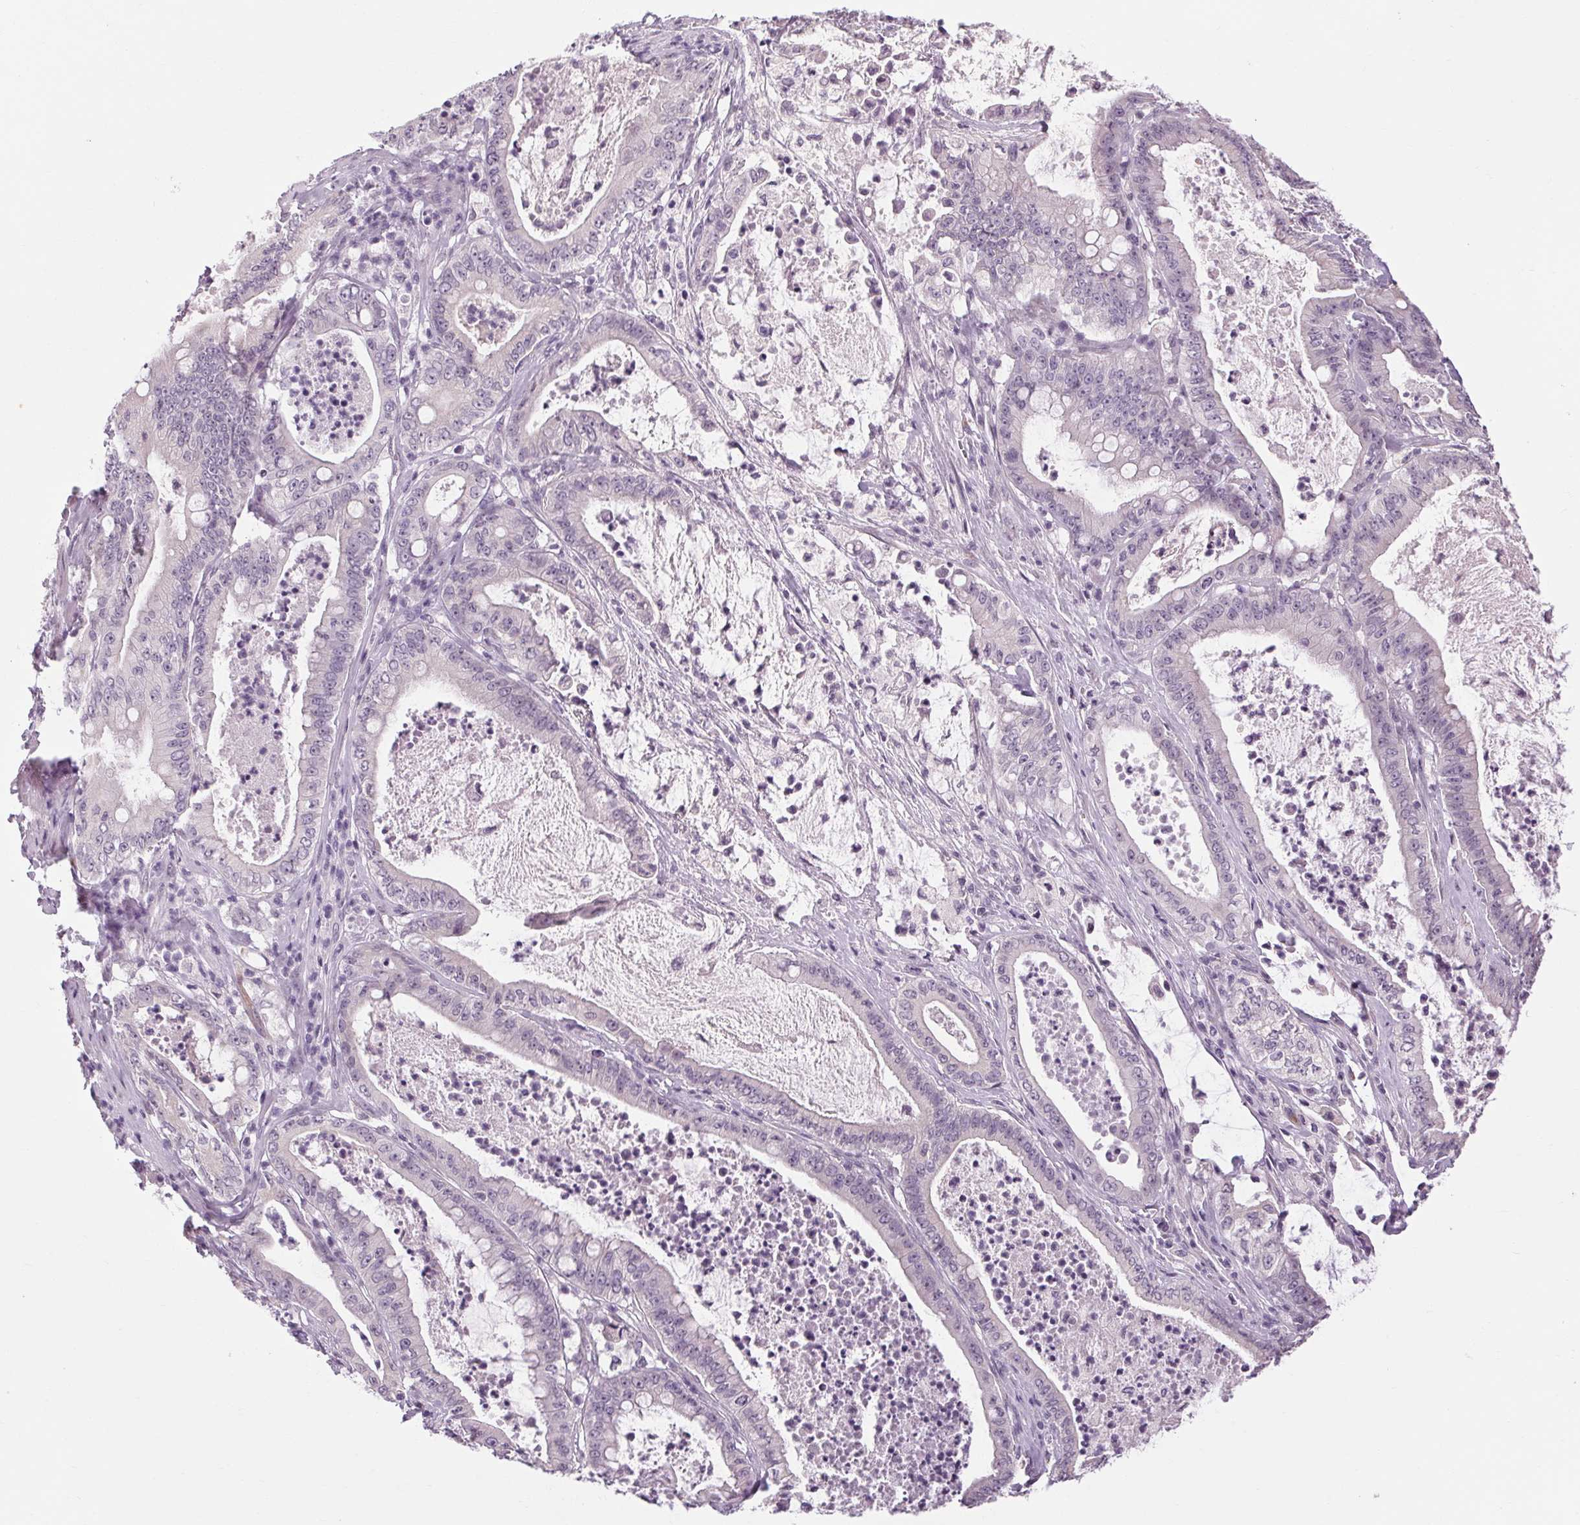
{"staining": {"intensity": "negative", "quantity": "none", "location": "none"}, "tissue": "pancreatic cancer", "cell_type": "Tumor cells", "image_type": "cancer", "snomed": [{"axis": "morphology", "description": "Adenocarcinoma, NOS"}, {"axis": "topography", "description": "Pancreas"}], "caption": "Tumor cells show no significant positivity in pancreatic cancer (adenocarcinoma).", "gene": "KLHL40", "patient": {"sex": "male", "age": 71}}